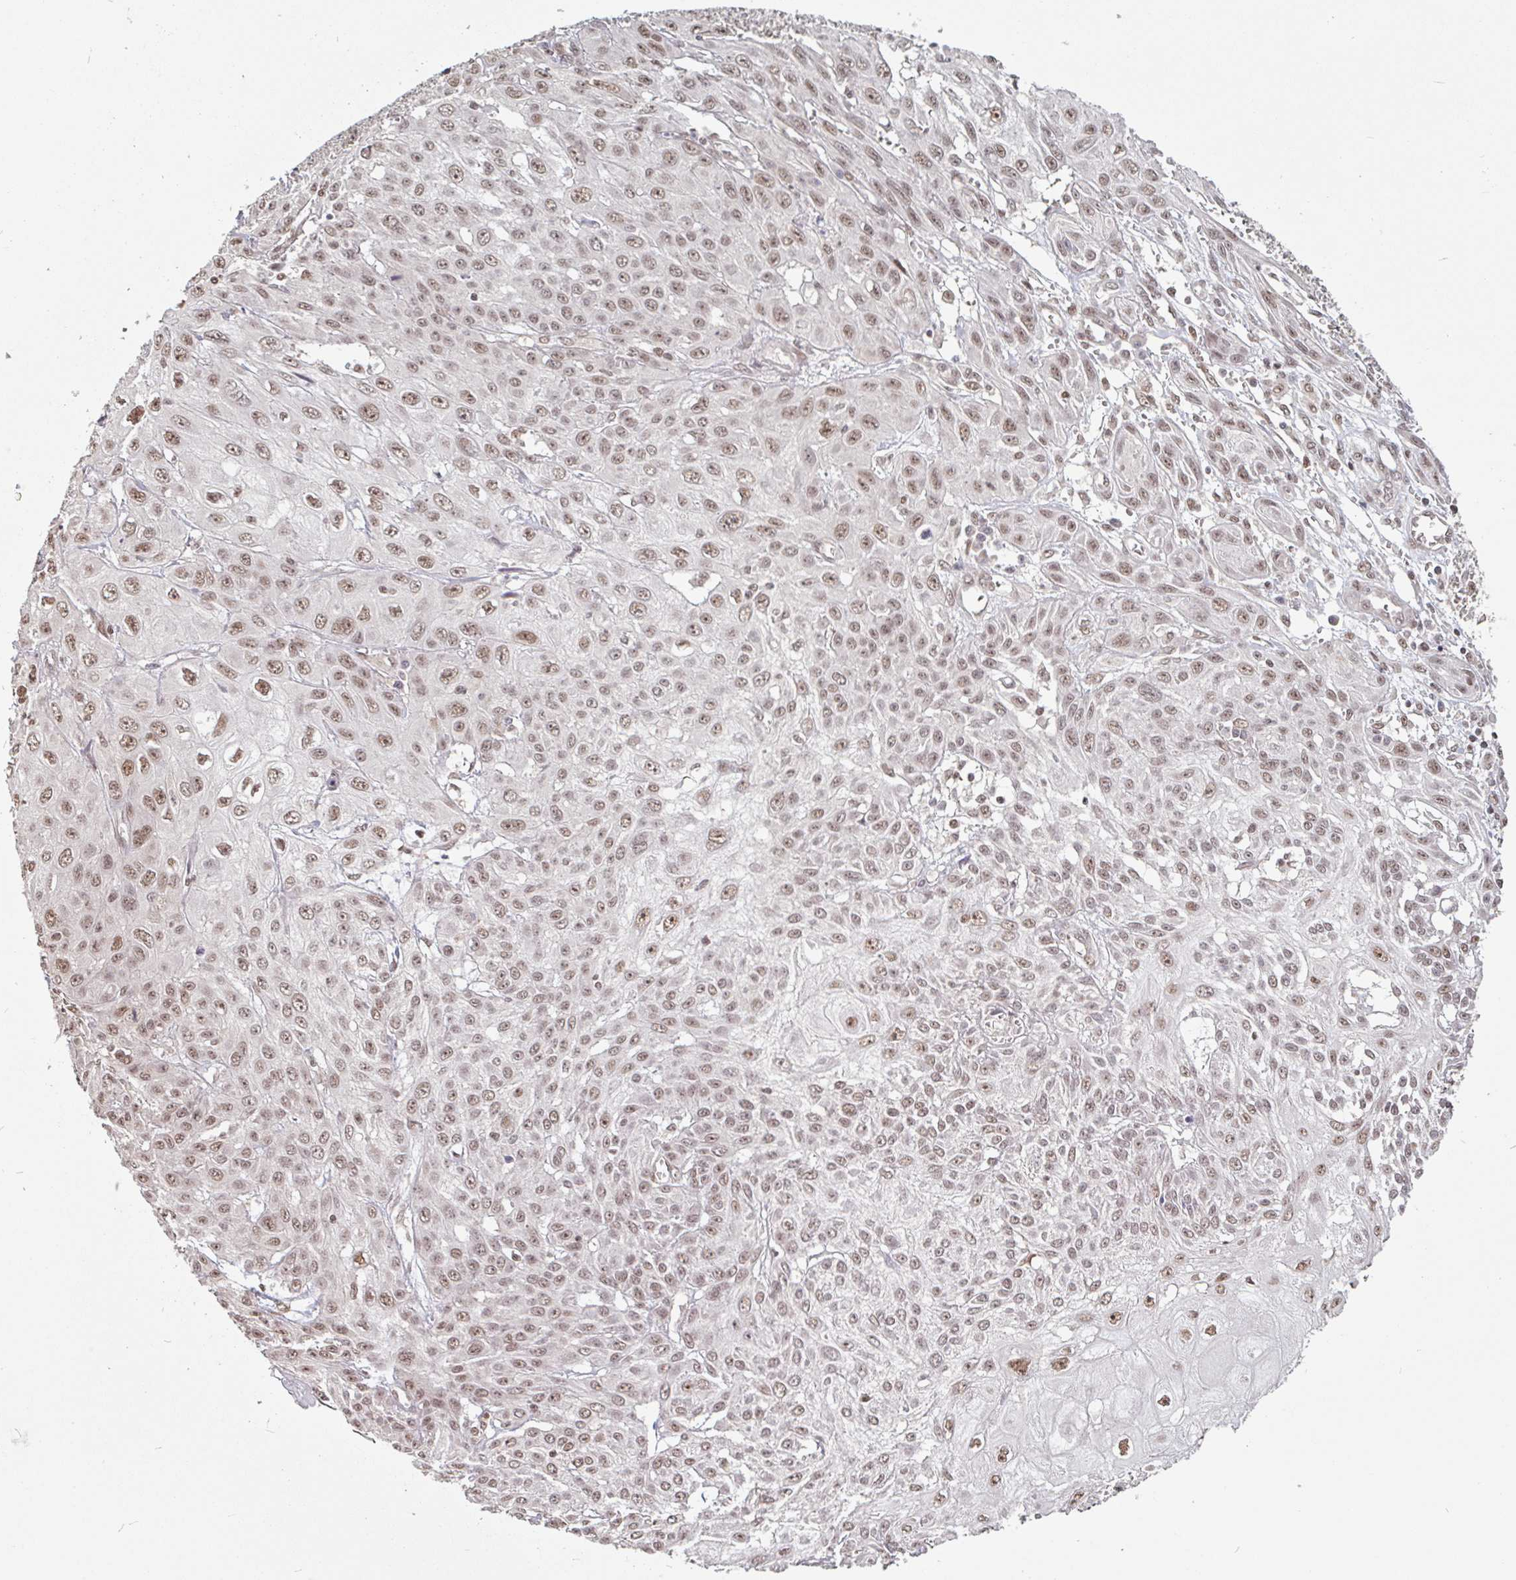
{"staining": {"intensity": "moderate", "quantity": ">75%", "location": "nuclear"}, "tissue": "skin cancer", "cell_type": "Tumor cells", "image_type": "cancer", "snomed": [{"axis": "morphology", "description": "Squamous cell carcinoma, NOS"}, {"axis": "topography", "description": "Skin"}, {"axis": "topography", "description": "Vulva"}], "caption": "Skin cancer (squamous cell carcinoma) tissue shows moderate nuclear expression in about >75% of tumor cells, visualized by immunohistochemistry.", "gene": "DR1", "patient": {"sex": "female", "age": 71}}